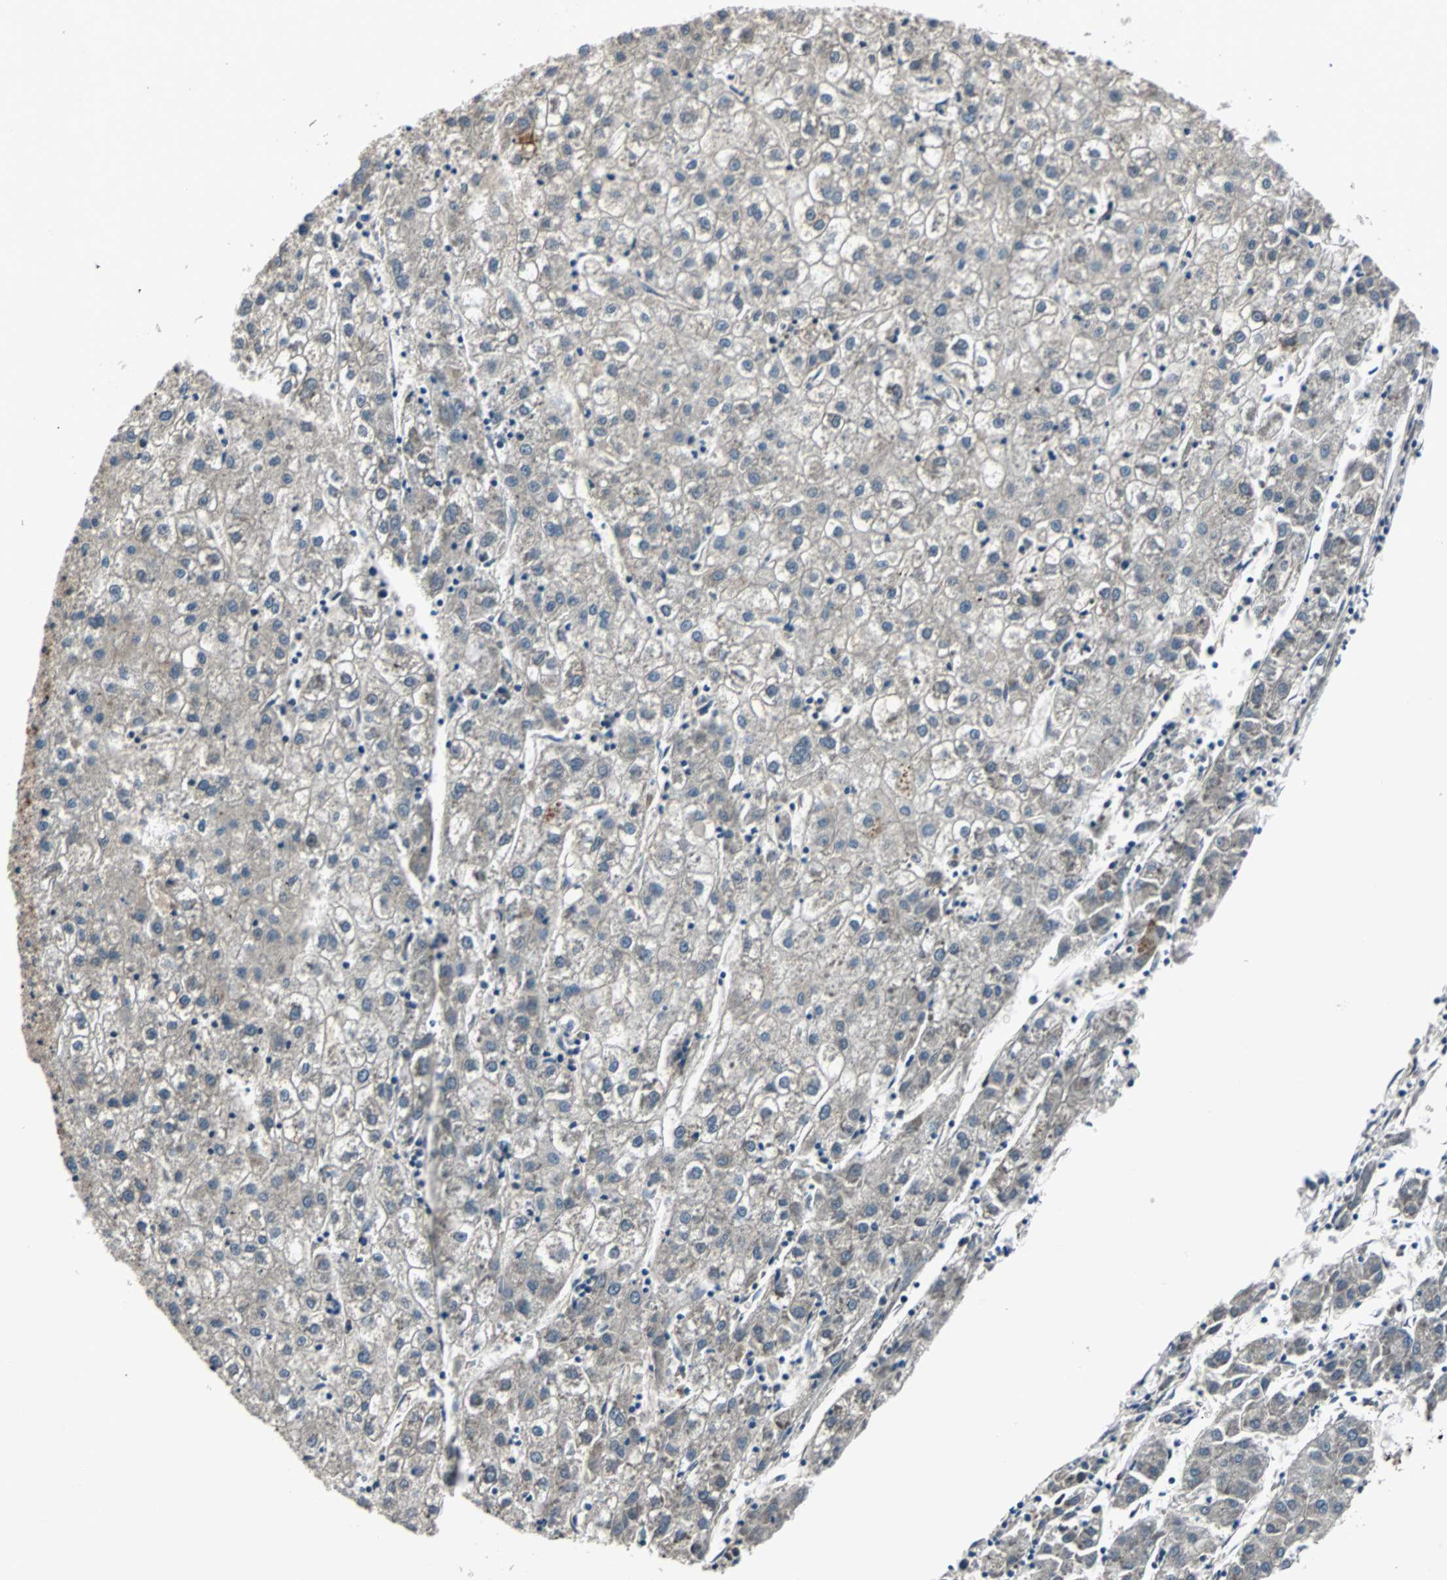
{"staining": {"intensity": "moderate", "quantity": ">75%", "location": "cytoplasmic/membranous"}, "tissue": "liver cancer", "cell_type": "Tumor cells", "image_type": "cancer", "snomed": [{"axis": "morphology", "description": "Carcinoma, Hepatocellular, NOS"}, {"axis": "topography", "description": "Liver"}], "caption": "Liver hepatocellular carcinoma stained with a protein marker displays moderate staining in tumor cells.", "gene": "ARF1", "patient": {"sex": "male", "age": 72}}